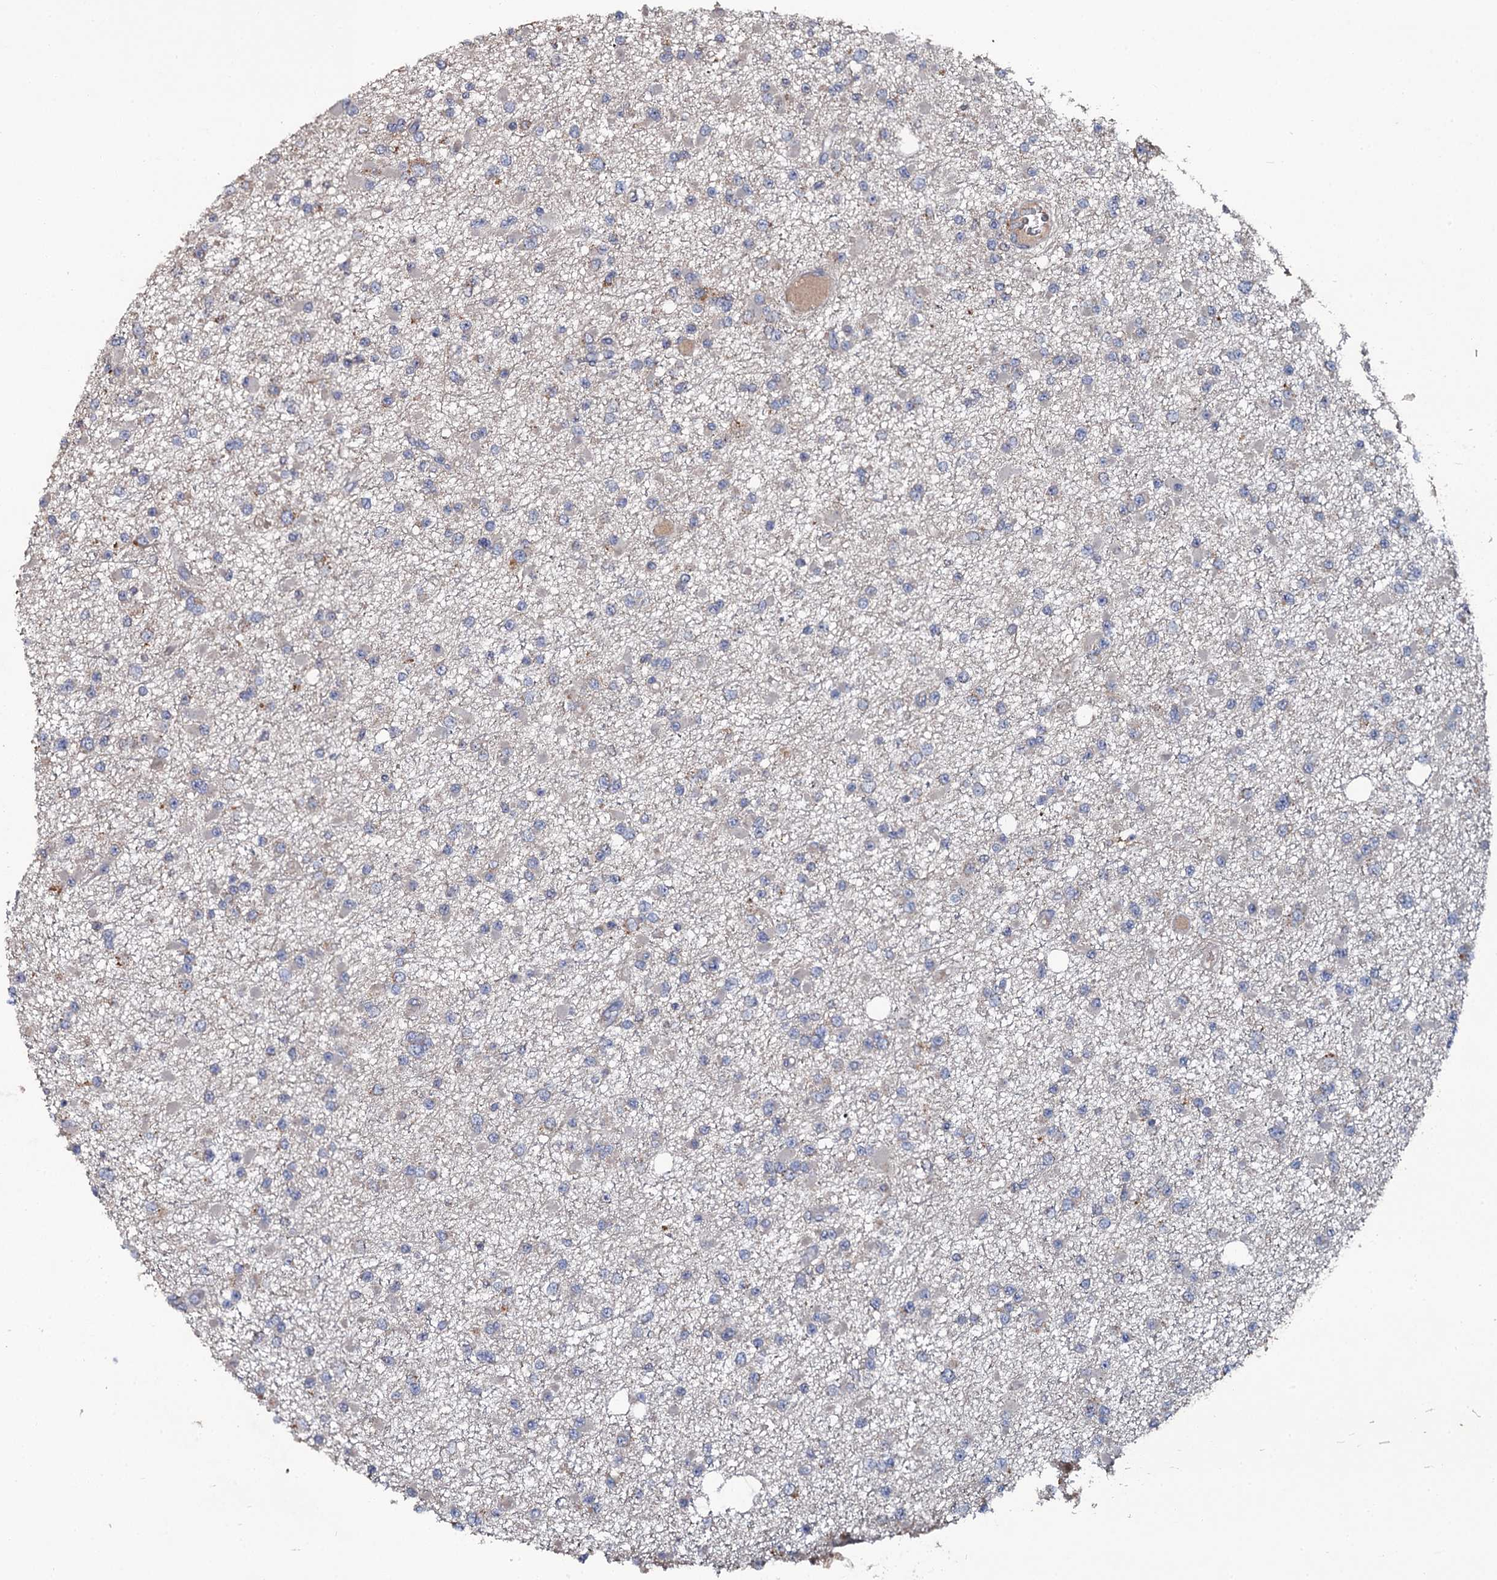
{"staining": {"intensity": "negative", "quantity": "none", "location": "none"}, "tissue": "glioma", "cell_type": "Tumor cells", "image_type": "cancer", "snomed": [{"axis": "morphology", "description": "Glioma, malignant, Low grade"}, {"axis": "topography", "description": "Brain"}], "caption": "This is a micrograph of immunohistochemistry staining of glioma, which shows no staining in tumor cells.", "gene": "LRRC28", "patient": {"sex": "female", "age": 22}}